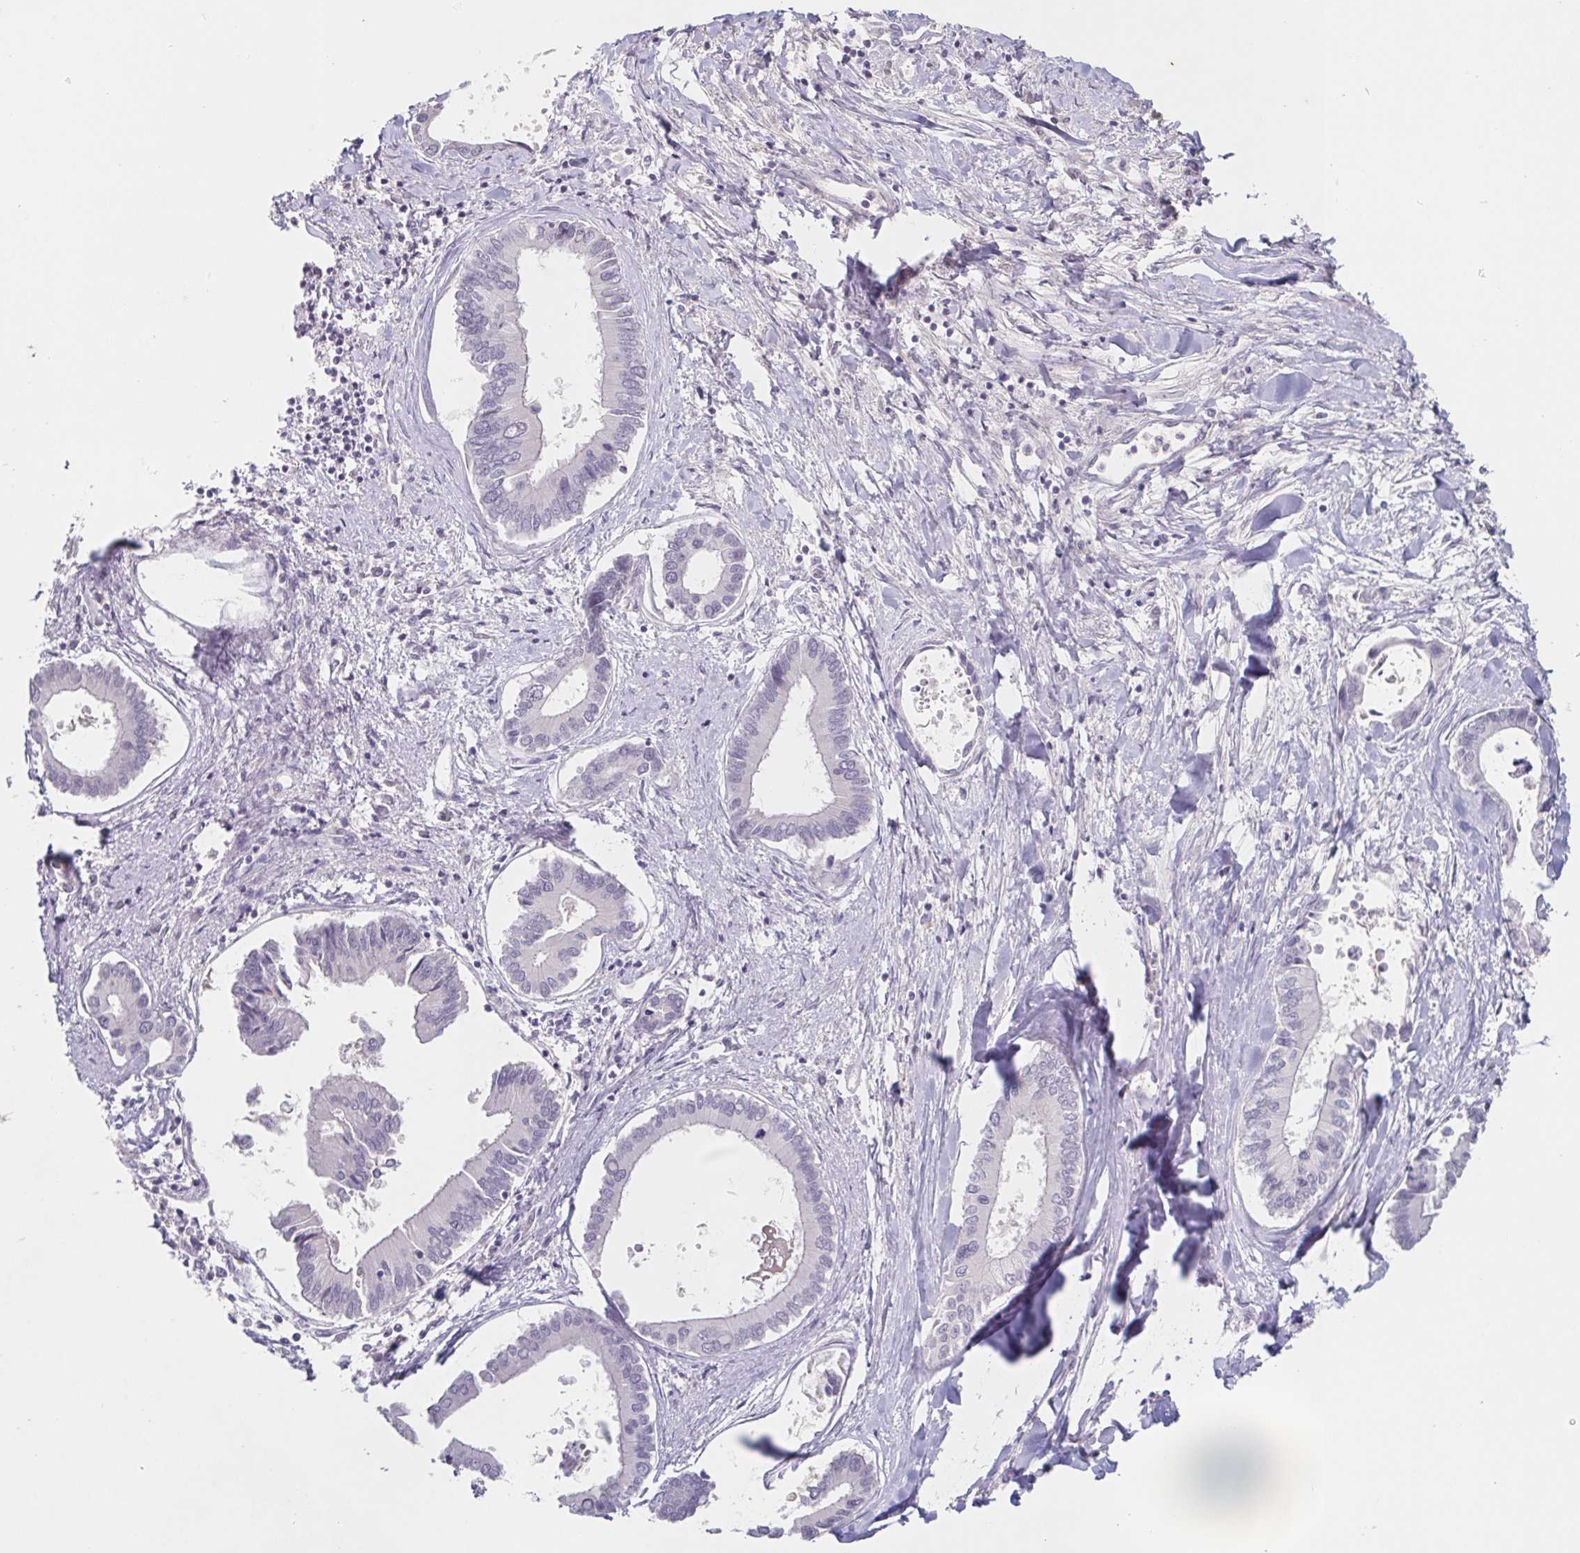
{"staining": {"intensity": "negative", "quantity": "none", "location": "none"}, "tissue": "liver cancer", "cell_type": "Tumor cells", "image_type": "cancer", "snomed": [{"axis": "morphology", "description": "Cholangiocarcinoma"}, {"axis": "topography", "description": "Liver"}], "caption": "High power microscopy micrograph of an IHC photomicrograph of liver cancer (cholangiocarcinoma), revealing no significant expression in tumor cells.", "gene": "INSL5", "patient": {"sex": "male", "age": 66}}